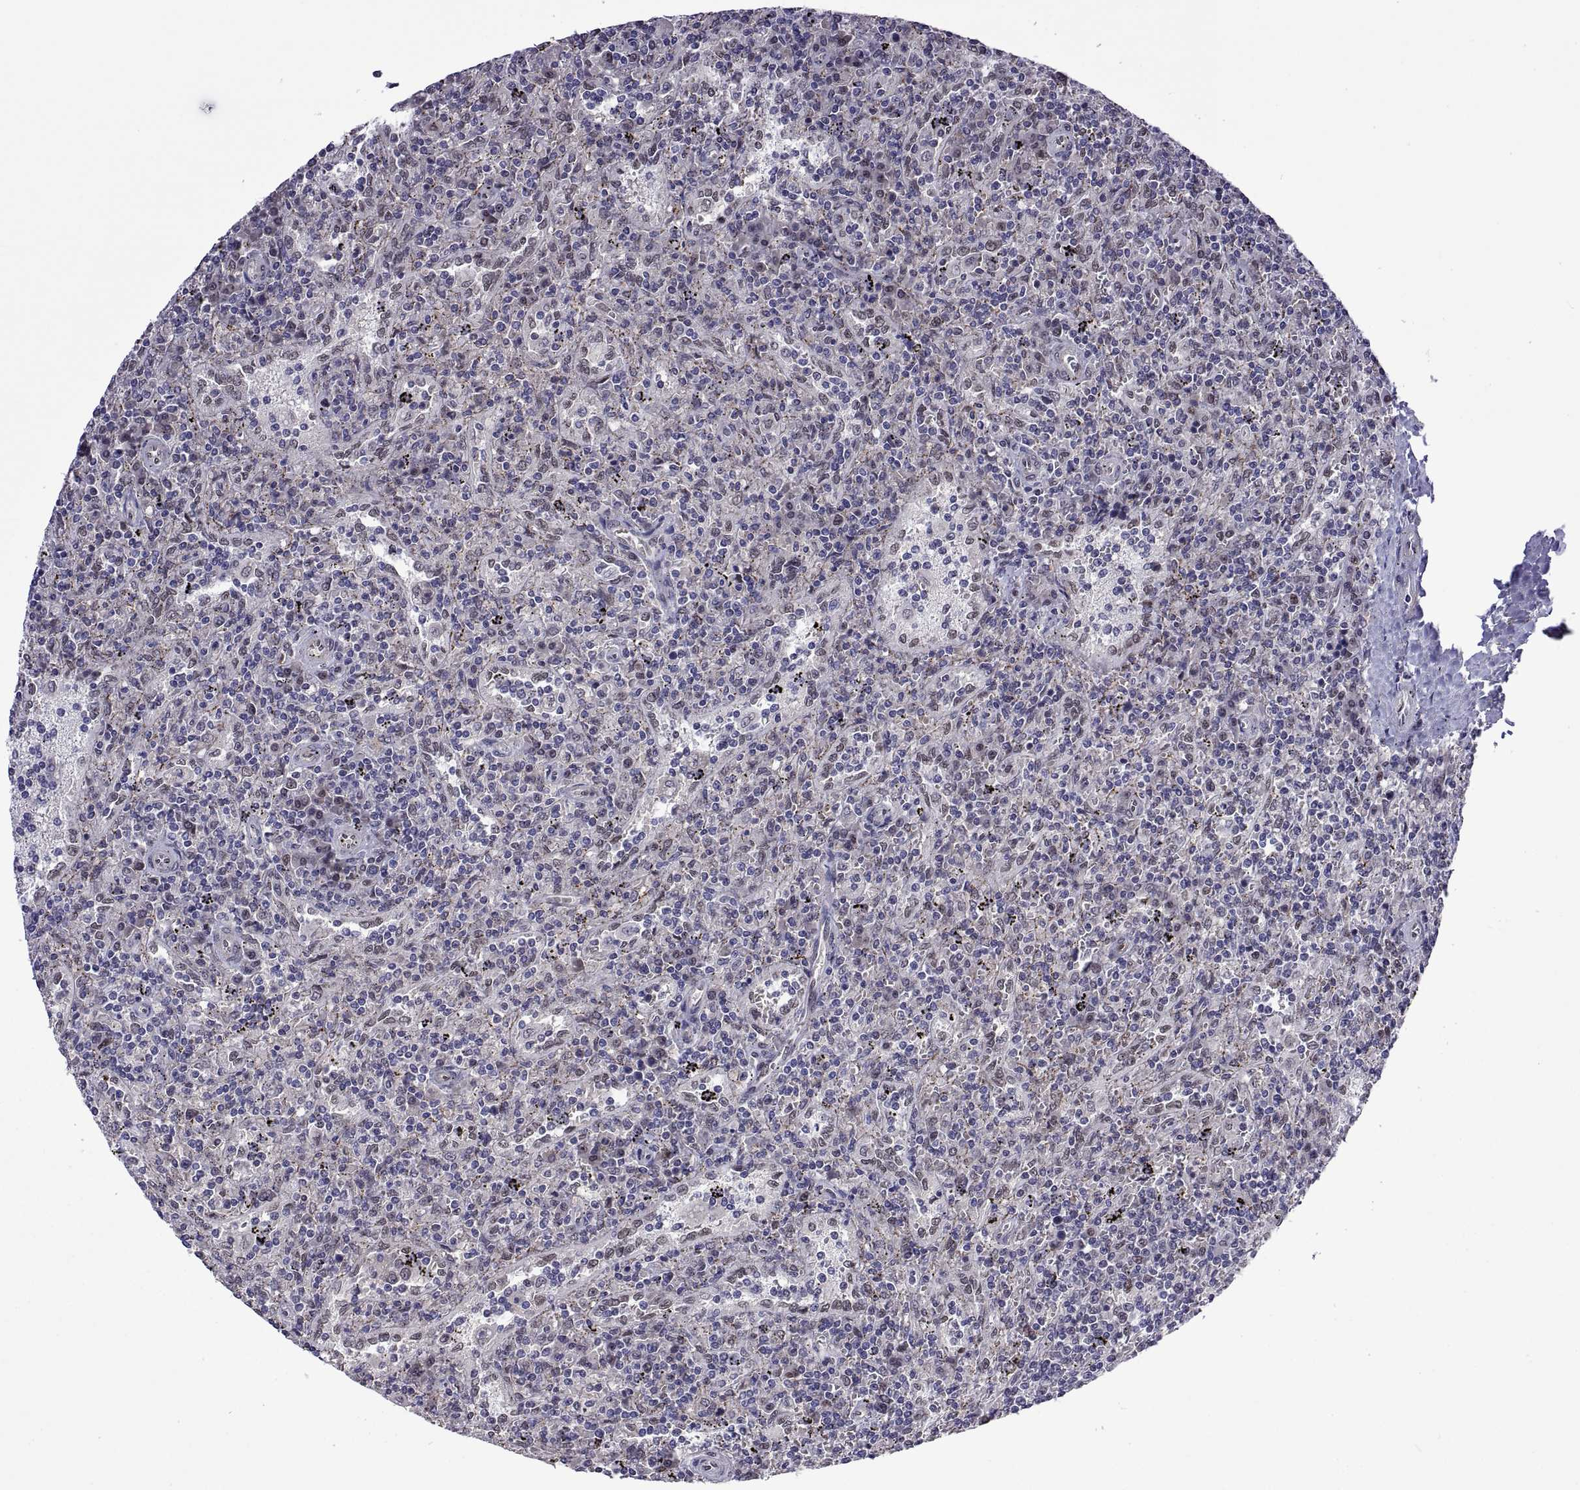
{"staining": {"intensity": "negative", "quantity": "none", "location": "none"}, "tissue": "lymphoma", "cell_type": "Tumor cells", "image_type": "cancer", "snomed": [{"axis": "morphology", "description": "Malignant lymphoma, non-Hodgkin's type, Low grade"}, {"axis": "topography", "description": "Spleen"}], "caption": "There is no significant staining in tumor cells of lymphoma. (DAB IHC with hematoxylin counter stain).", "gene": "NR4A1", "patient": {"sex": "male", "age": 62}}